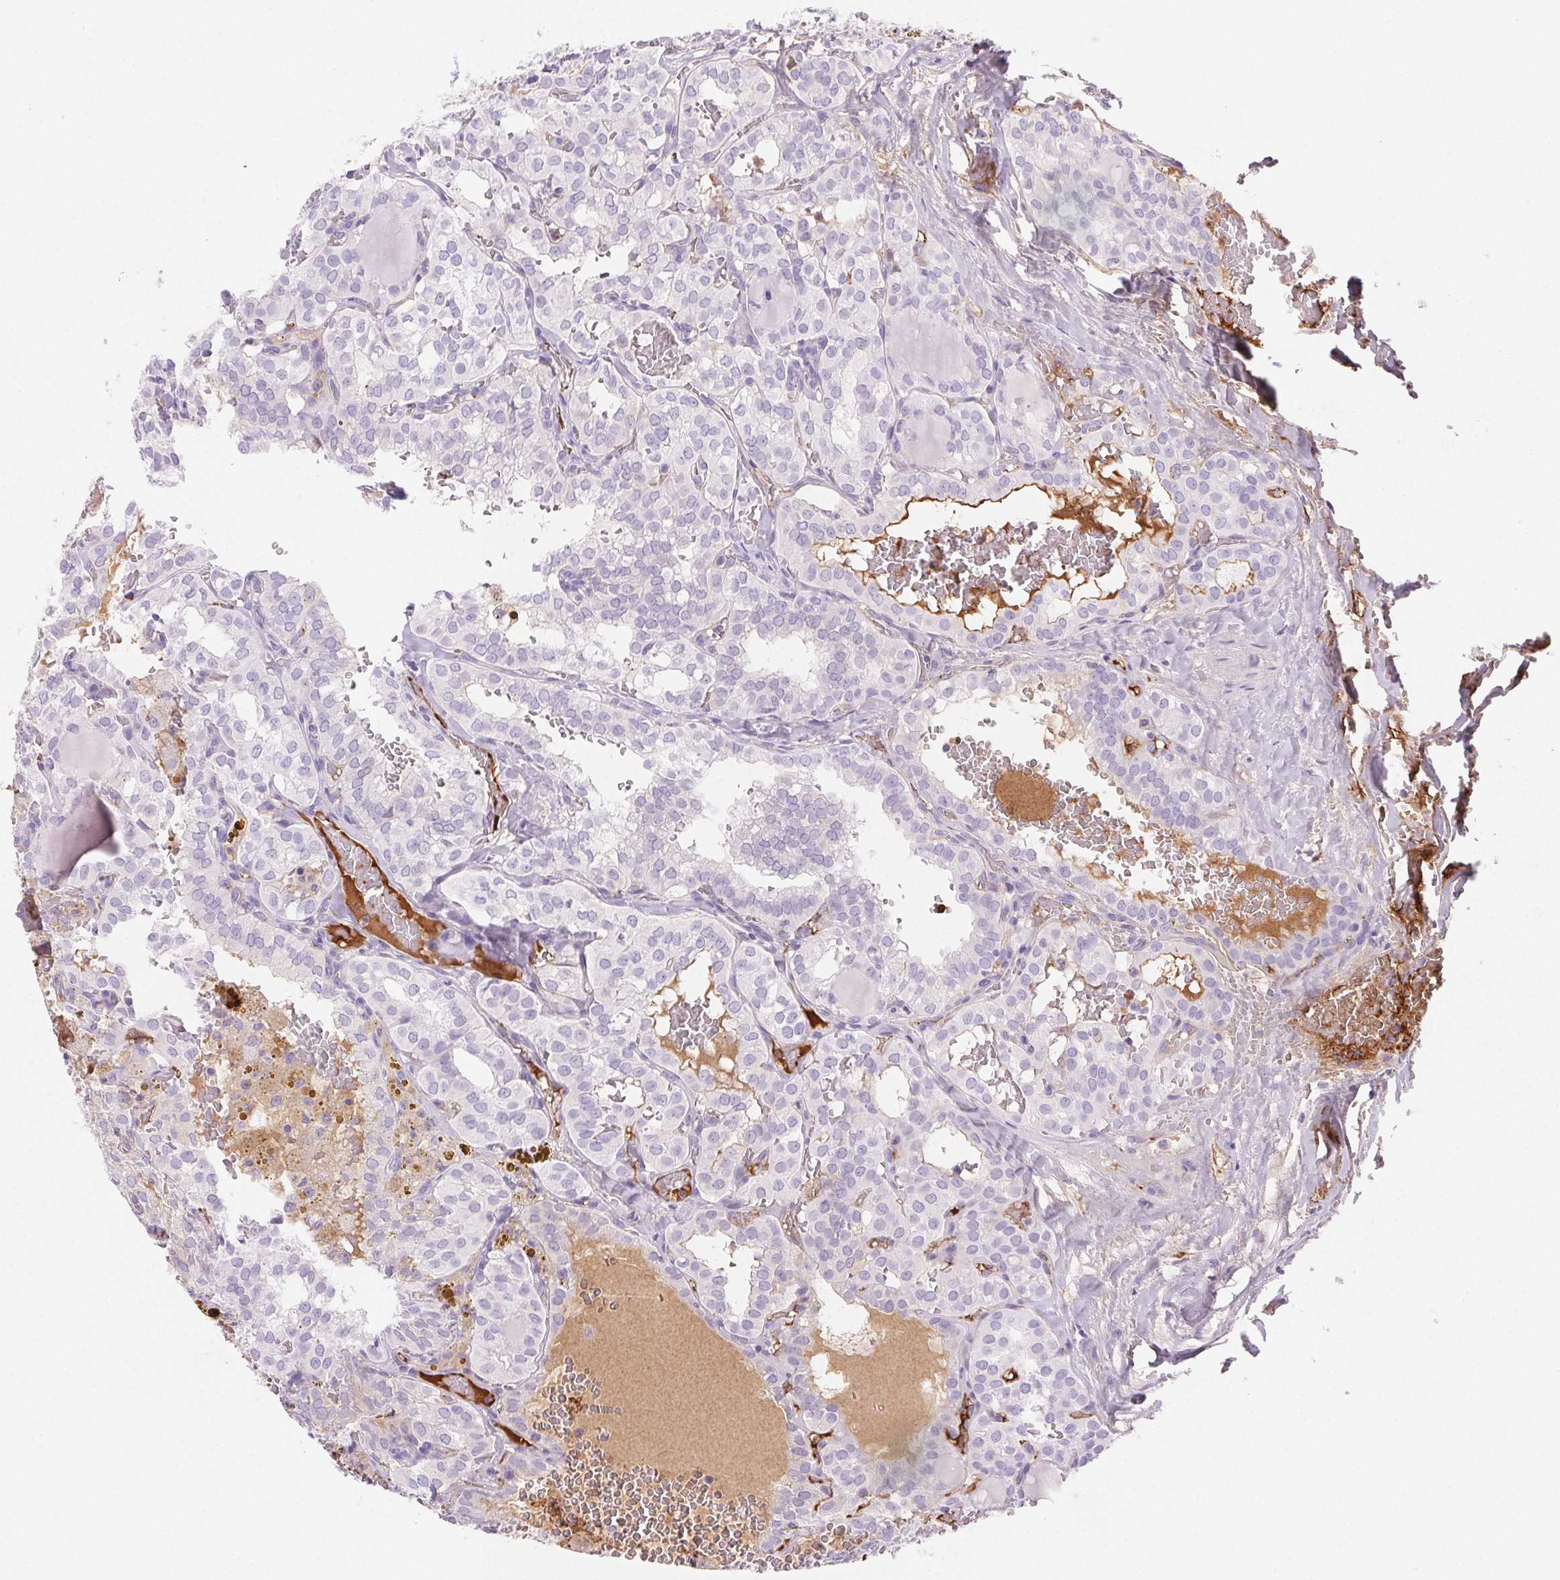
{"staining": {"intensity": "negative", "quantity": "none", "location": "none"}, "tissue": "thyroid cancer", "cell_type": "Tumor cells", "image_type": "cancer", "snomed": [{"axis": "morphology", "description": "Papillary adenocarcinoma, NOS"}, {"axis": "topography", "description": "Thyroid gland"}], "caption": "This is an IHC image of human thyroid papillary adenocarcinoma. There is no positivity in tumor cells.", "gene": "FGA", "patient": {"sex": "male", "age": 20}}